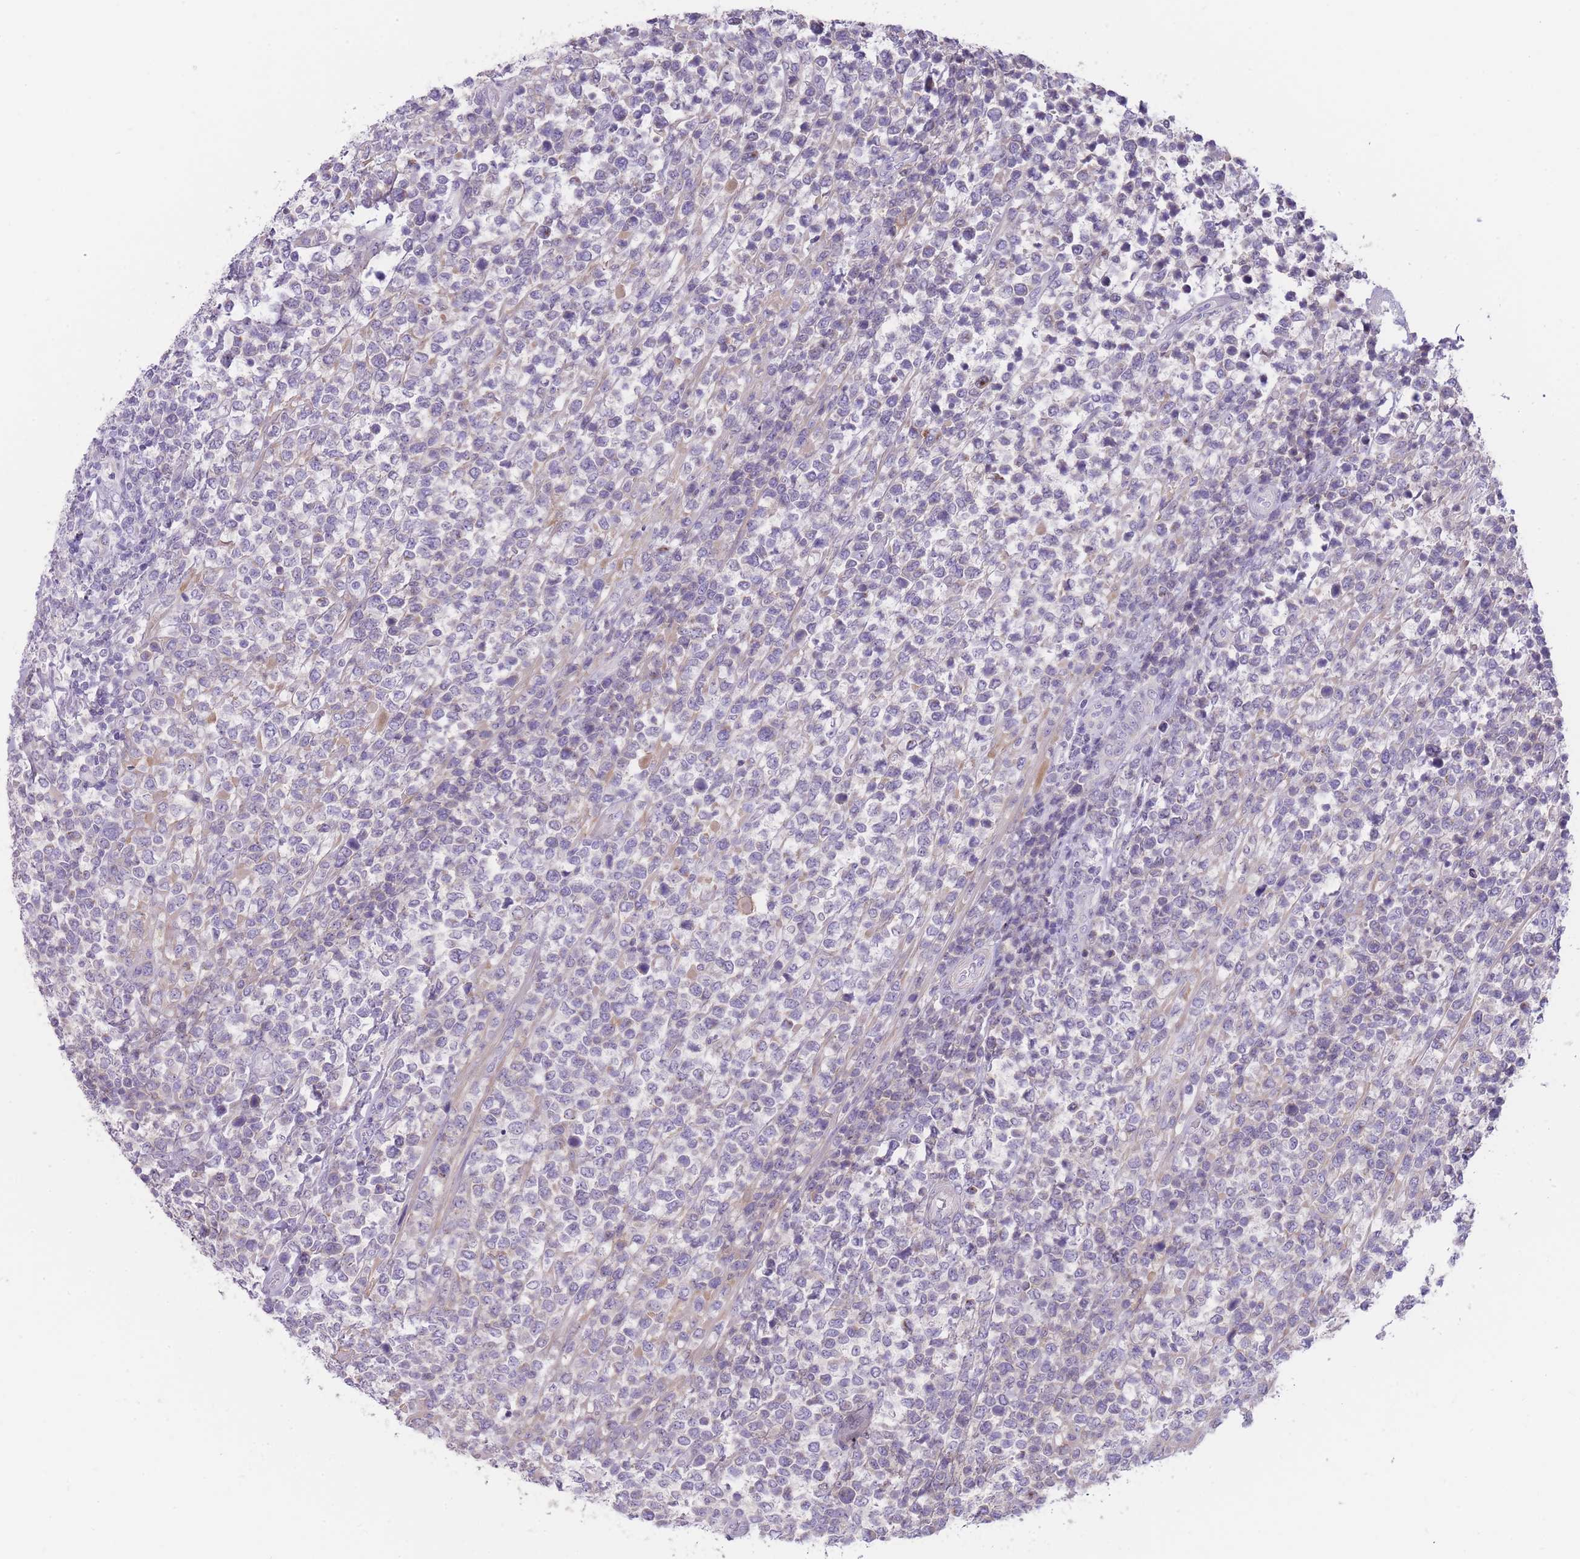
{"staining": {"intensity": "negative", "quantity": "none", "location": "none"}, "tissue": "lymphoma", "cell_type": "Tumor cells", "image_type": "cancer", "snomed": [{"axis": "morphology", "description": "Malignant lymphoma, non-Hodgkin's type, High grade"}, {"axis": "topography", "description": "Soft tissue"}], "caption": "This is an IHC histopathology image of lymphoma. There is no staining in tumor cells.", "gene": "OR11H12", "patient": {"sex": "female", "age": 56}}